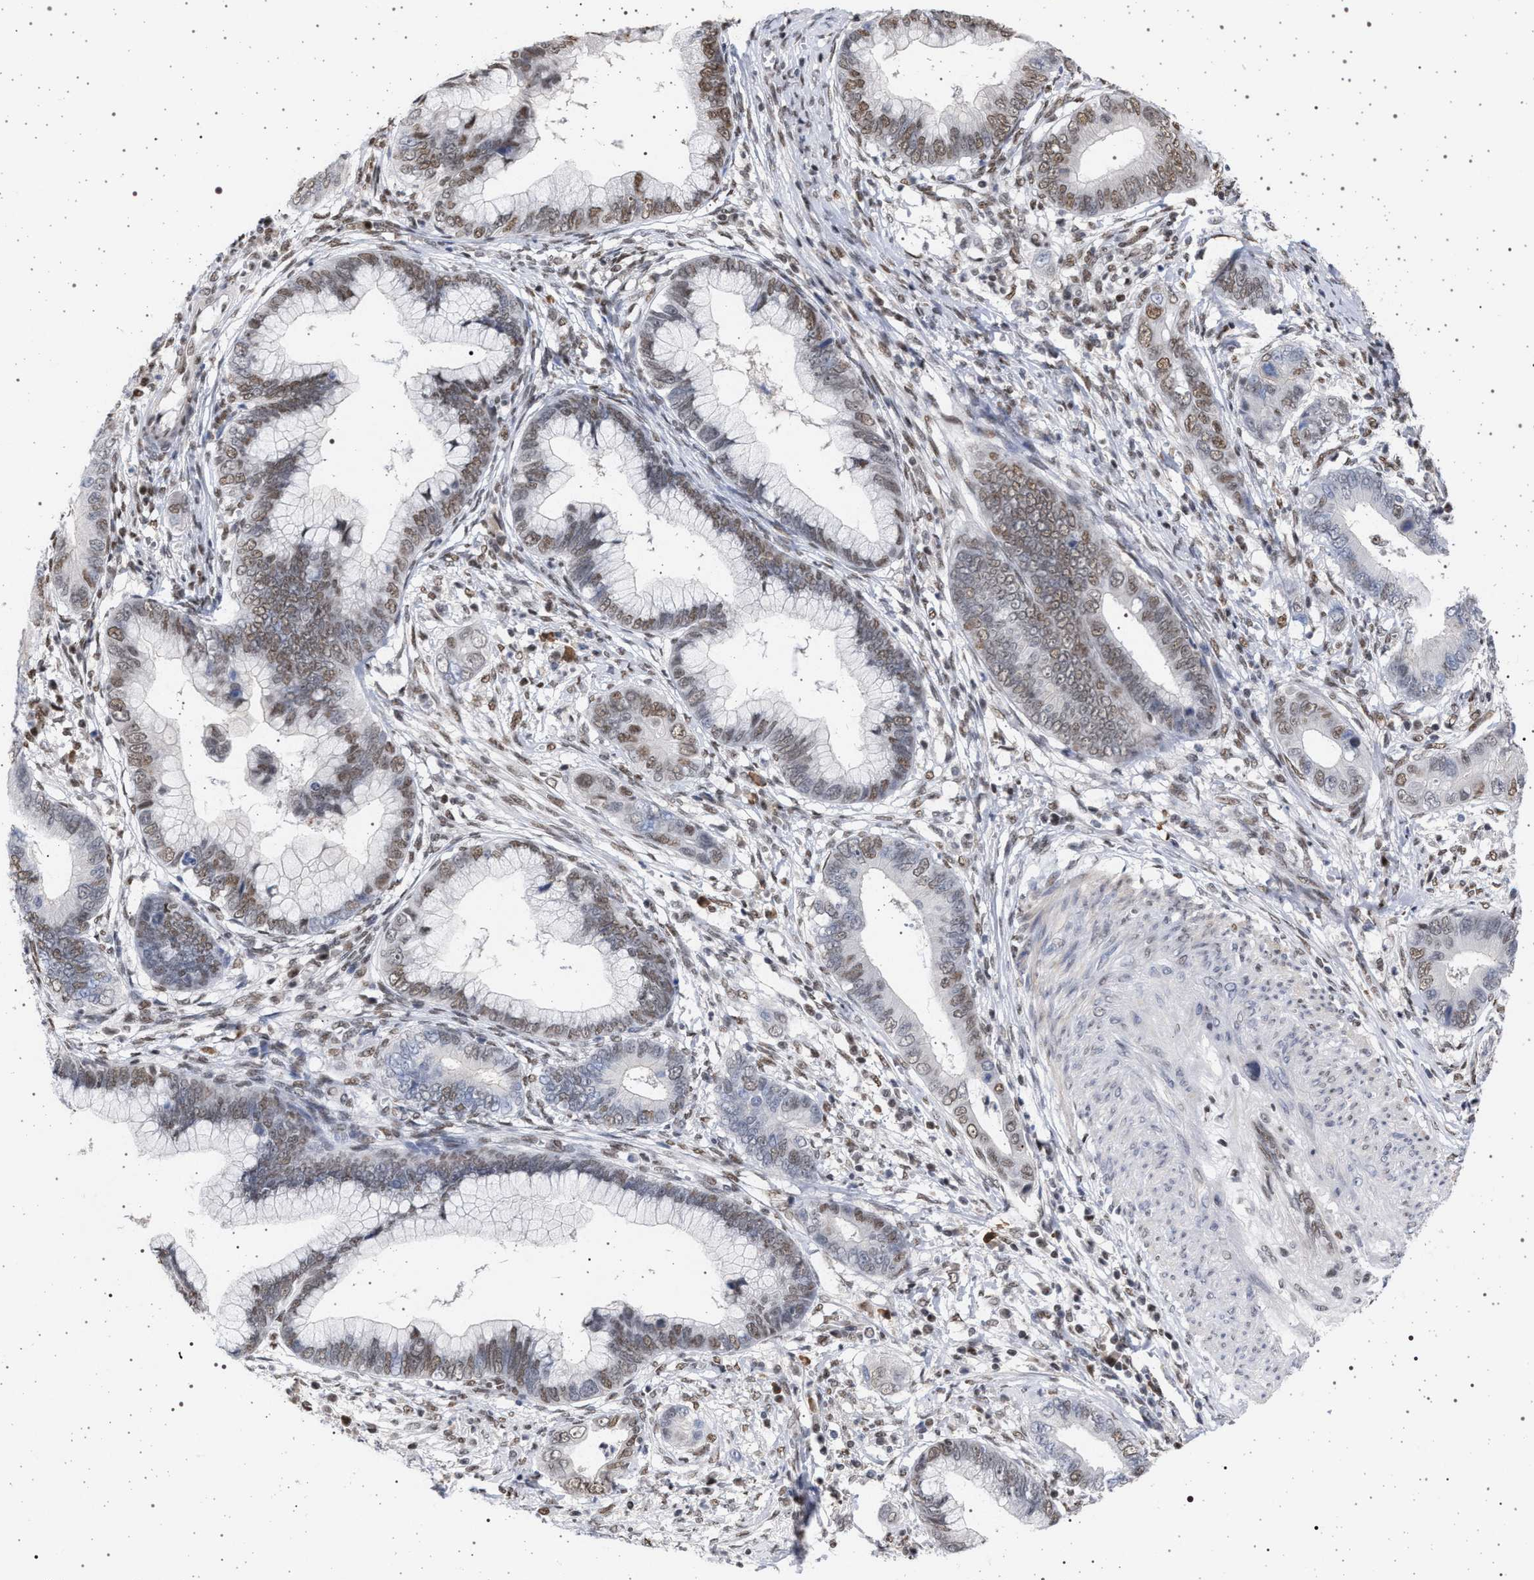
{"staining": {"intensity": "weak", "quantity": ">75%", "location": "nuclear"}, "tissue": "cervical cancer", "cell_type": "Tumor cells", "image_type": "cancer", "snomed": [{"axis": "morphology", "description": "Adenocarcinoma, NOS"}, {"axis": "topography", "description": "Cervix"}], "caption": "Protein analysis of adenocarcinoma (cervical) tissue demonstrates weak nuclear expression in approximately >75% of tumor cells.", "gene": "PHF12", "patient": {"sex": "female", "age": 44}}